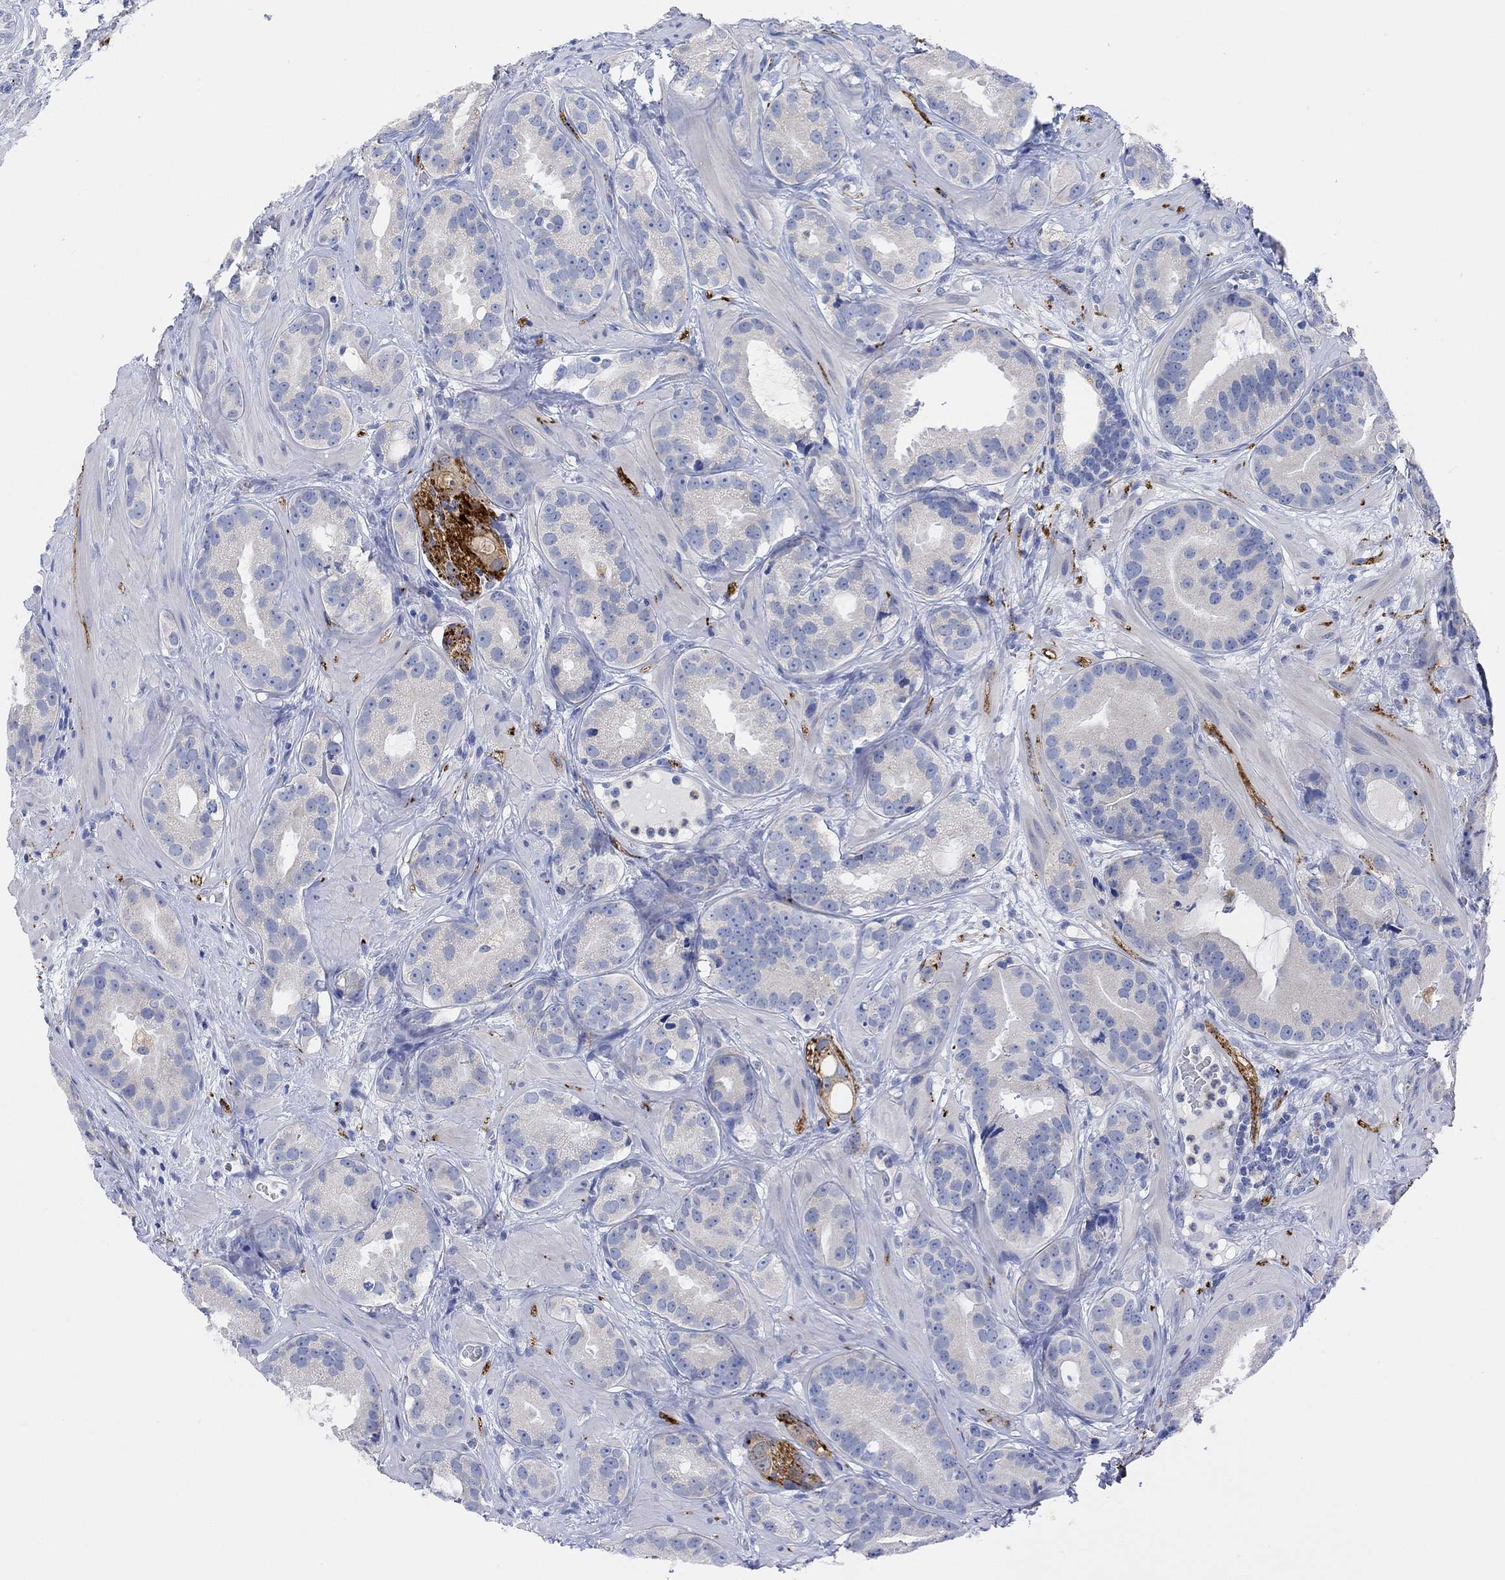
{"staining": {"intensity": "negative", "quantity": "none", "location": "none"}, "tissue": "prostate cancer", "cell_type": "Tumor cells", "image_type": "cancer", "snomed": [{"axis": "morphology", "description": "Adenocarcinoma, NOS"}, {"axis": "topography", "description": "Prostate"}], "caption": "There is no significant expression in tumor cells of adenocarcinoma (prostate). The staining is performed using DAB brown chromogen with nuclei counter-stained in using hematoxylin.", "gene": "VAT1L", "patient": {"sex": "male", "age": 69}}